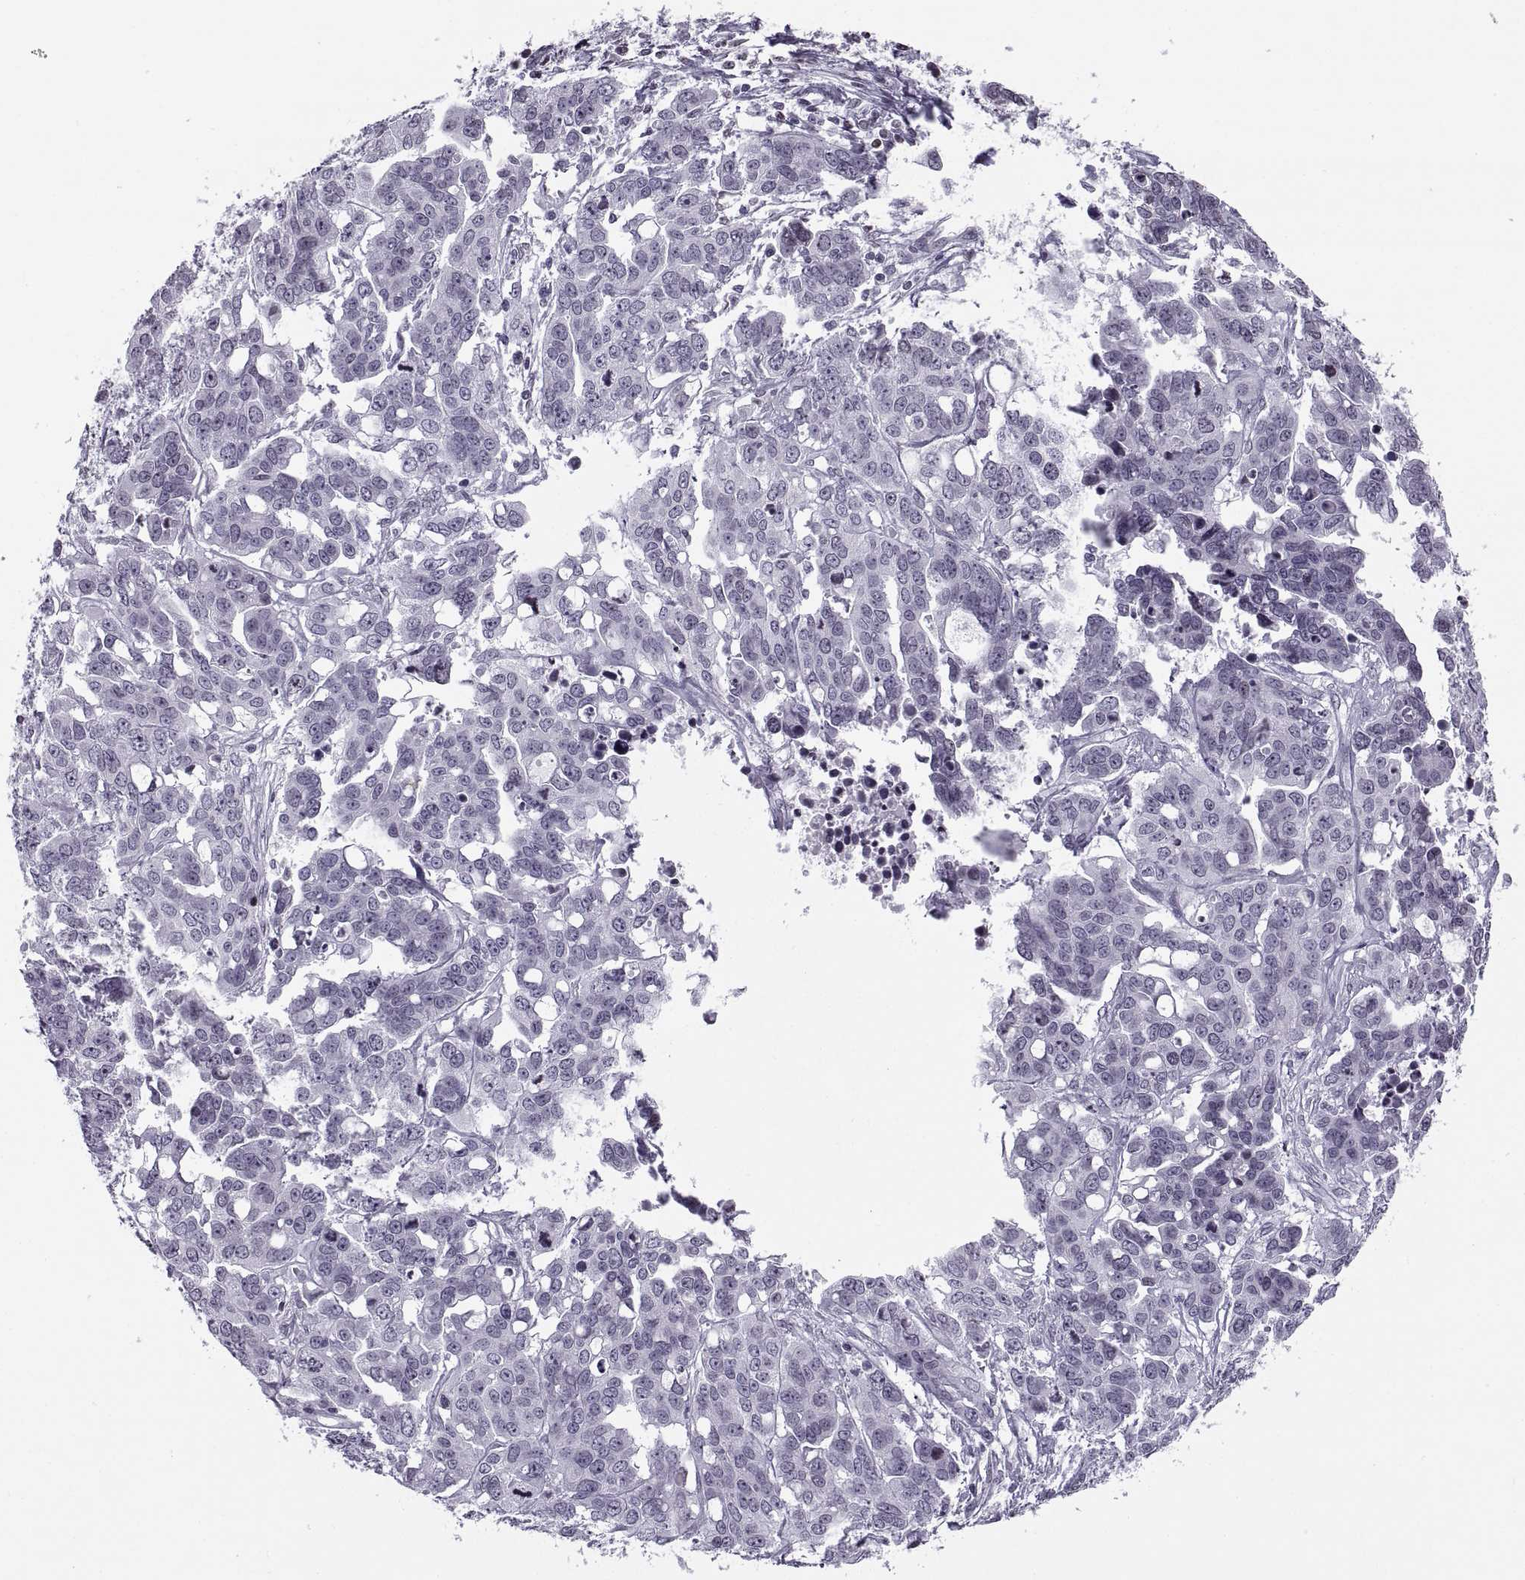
{"staining": {"intensity": "negative", "quantity": "none", "location": "none"}, "tissue": "ovarian cancer", "cell_type": "Tumor cells", "image_type": "cancer", "snomed": [{"axis": "morphology", "description": "Carcinoma, endometroid"}, {"axis": "topography", "description": "Ovary"}], "caption": "Immunohistochemical staining of human ovarian endometroid carcinoma reveals no significant staining in tumor cells.", "gene": "H1-8", "patient": {"sex": "female", "age": 78}}